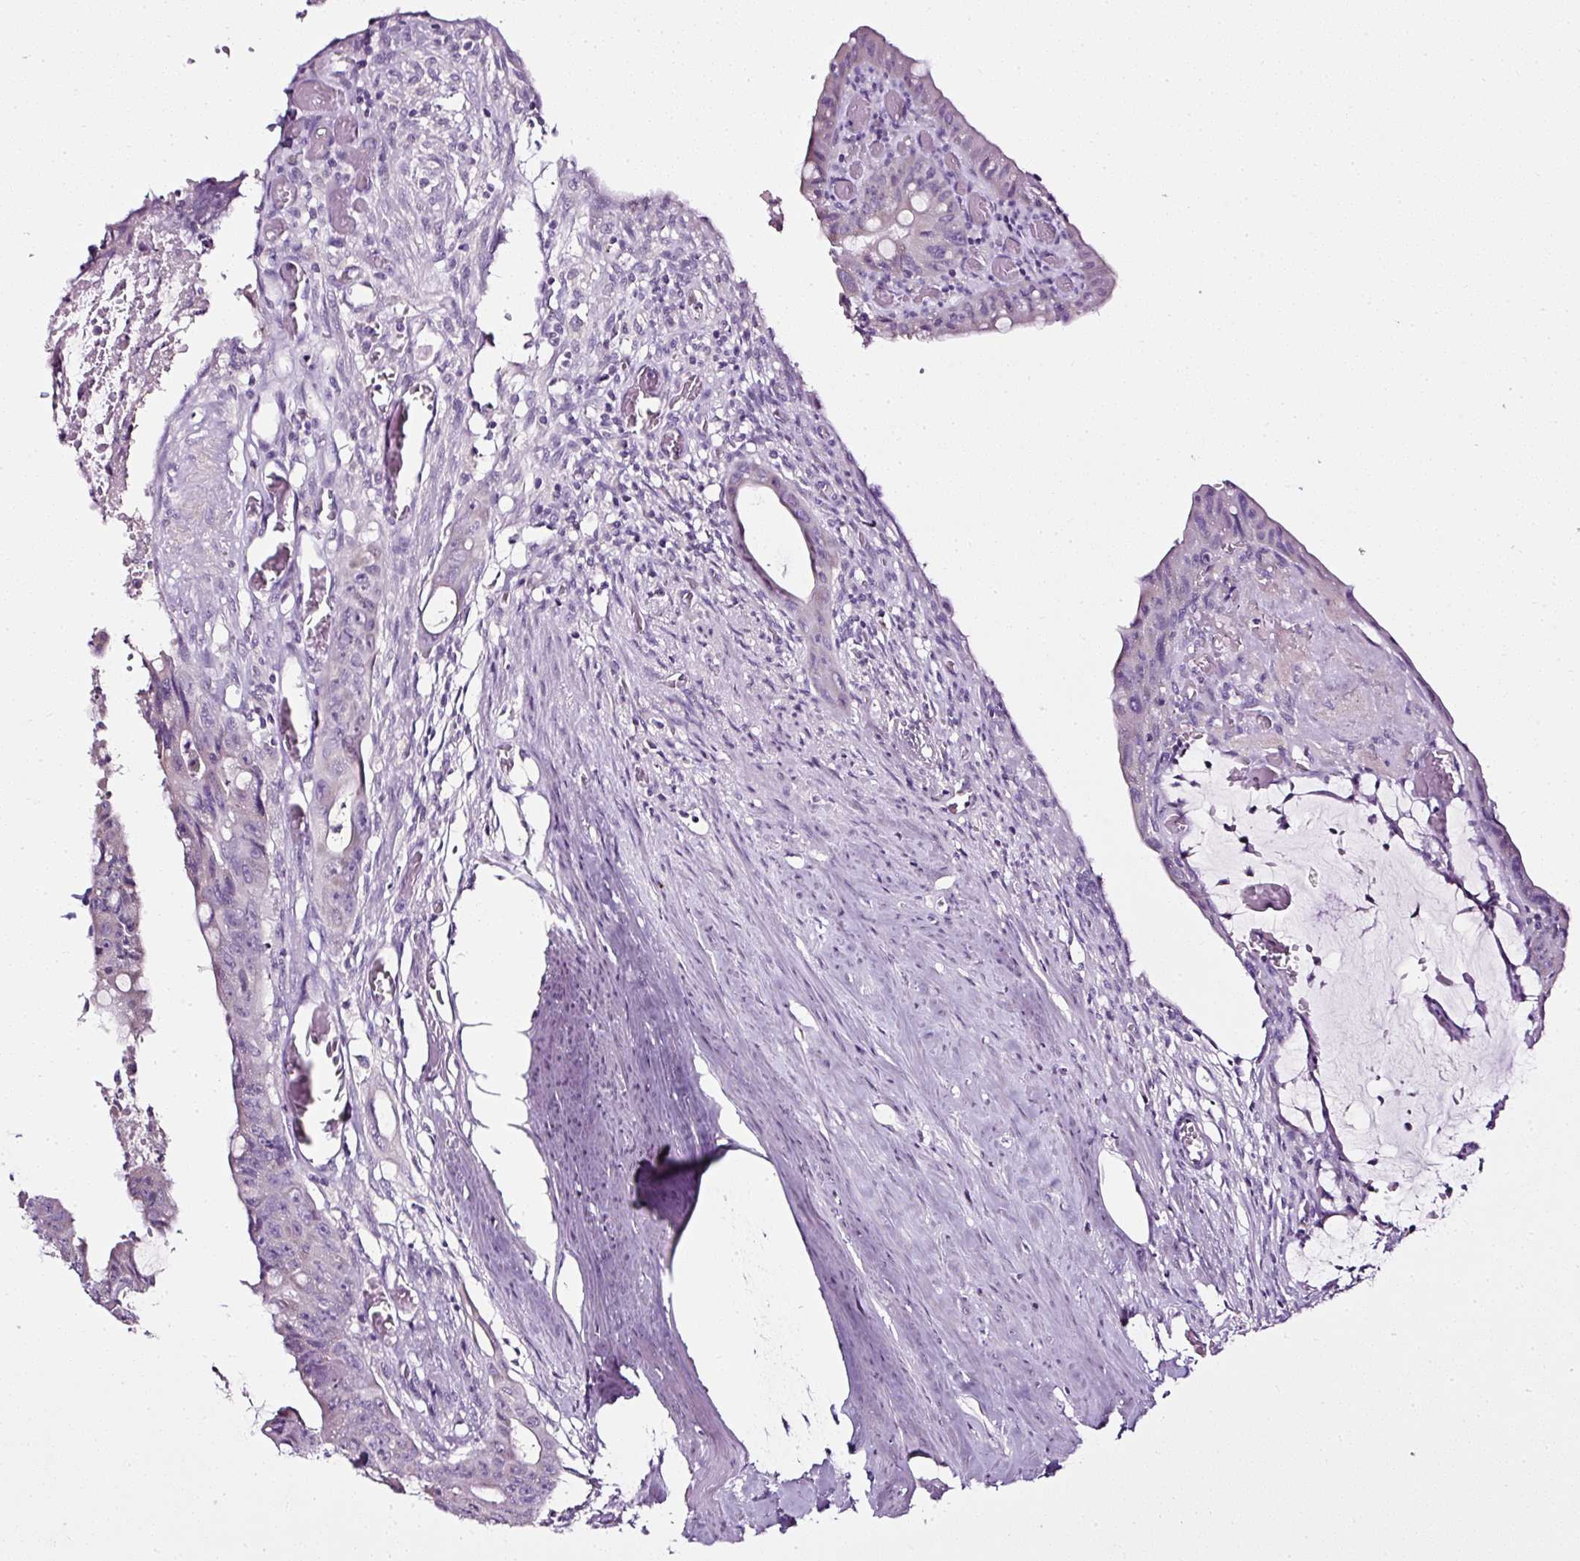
{"staining": {"intensity": "negative", "quantity": "none", "location": "none"}, "tissue": "colorectal cancer", "cell_type": "Tumor cells", "image_type": "cancer", "snomed": [{"axis": "morphology", "description": "Adenocarcinoma, NOS"}, {"axis": "topography", "description": "Rectum"}], "caption": "Micrograph shows no protein staining in tumor cells of colorectal adenocarcinoma tissue.", "gene": "ATP2A1", "patient": {"sex": "male", "age": 78}}